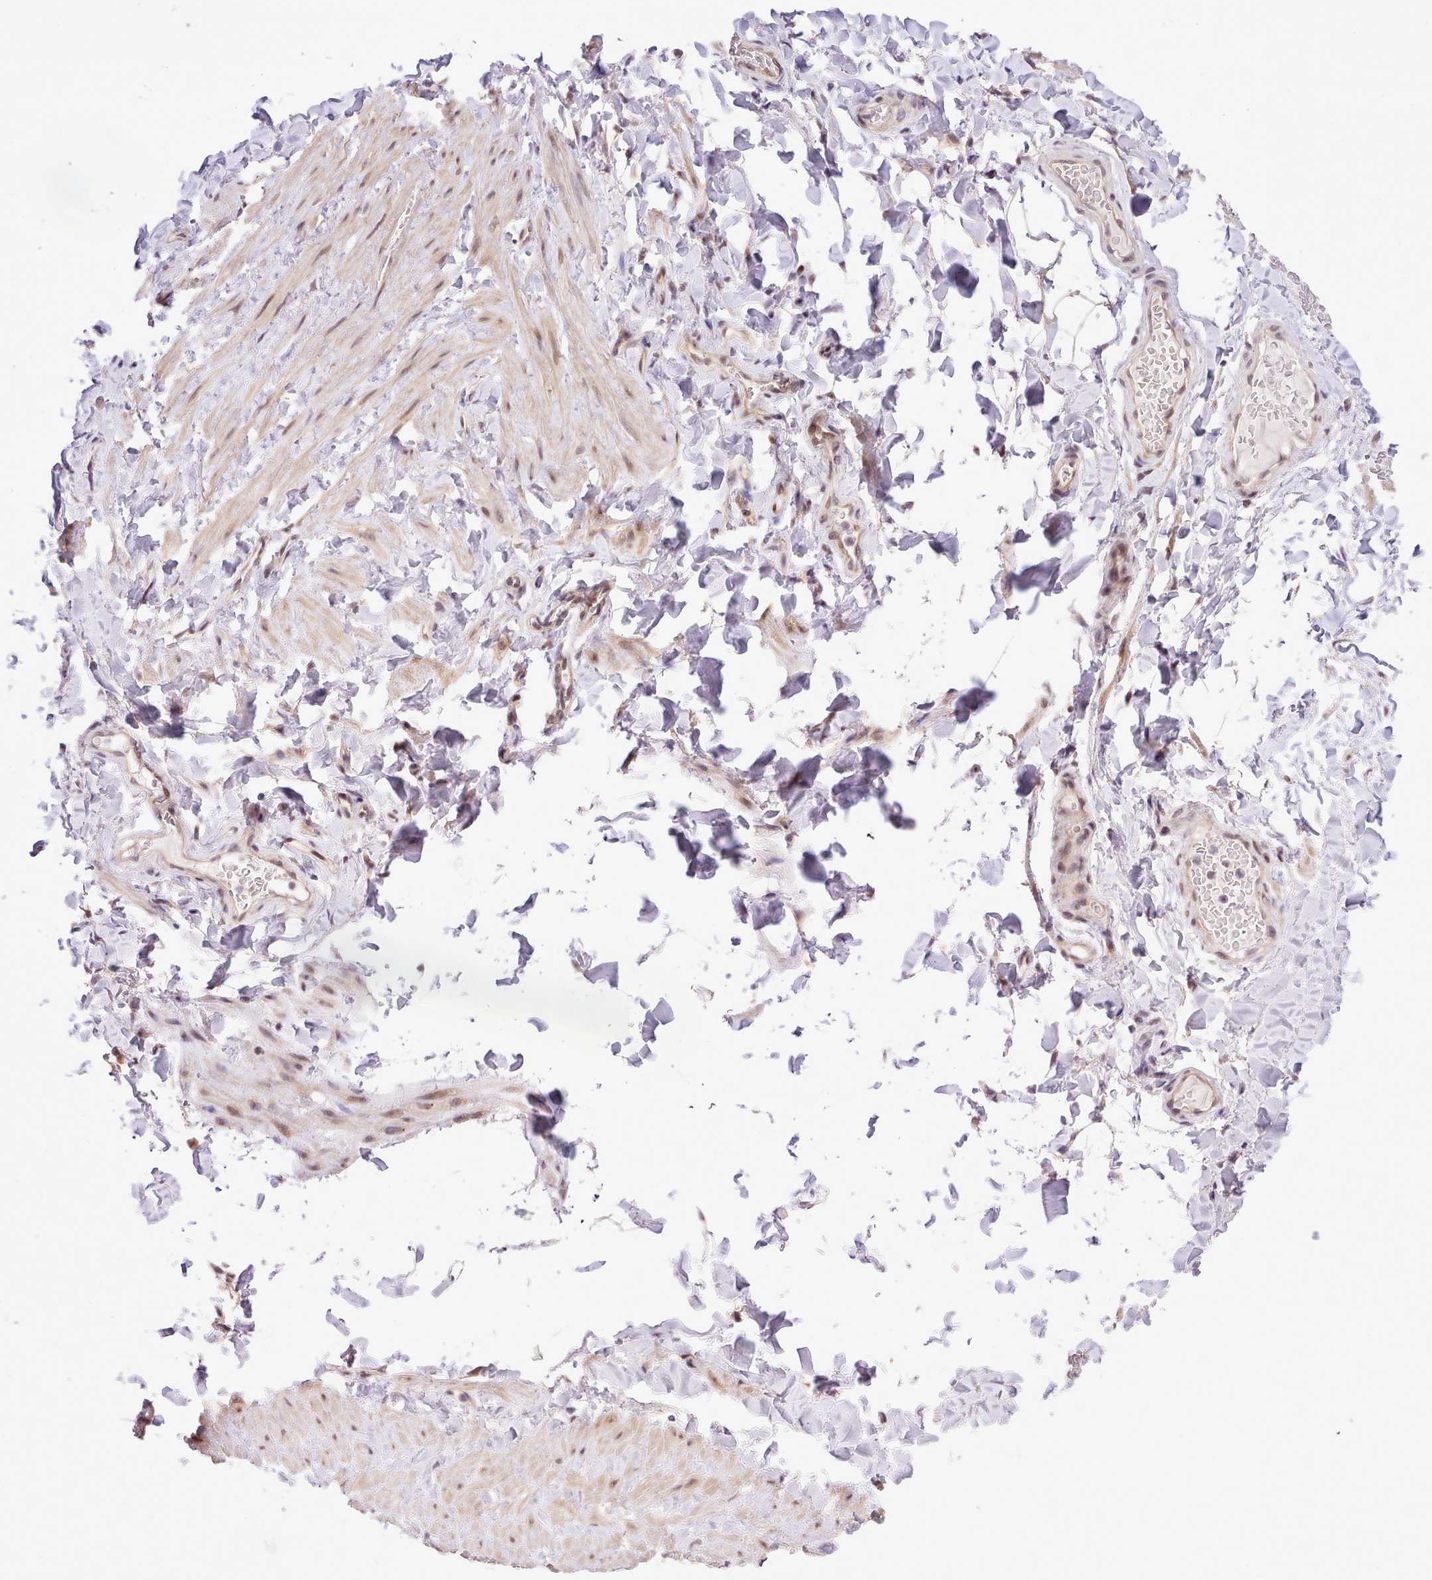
{"staining": {"intensity": "moderate", "quantity": "25%-75%", "location": "nuclear"}, "tissue": "adipose tissue", "cell_type": "Adipocytes", "image_type": "normal", "snomed": [{"axis": "morphology", "description": "Normal tissue, NOS"}, {"axis": "topography", "description": "Soft tissue"}, {"axis": "topography", "description": "Vascular tissue"}], "caption": "This histopathology image shows benign adipose tissue stained with IHC to label a protein in brown. The nuclear of adipocytes show moderate positivity for the protein. Nuclei are counter-stained blue.", "gene": "HOXB7", "patient": {"sex": "male", "age": 54}}